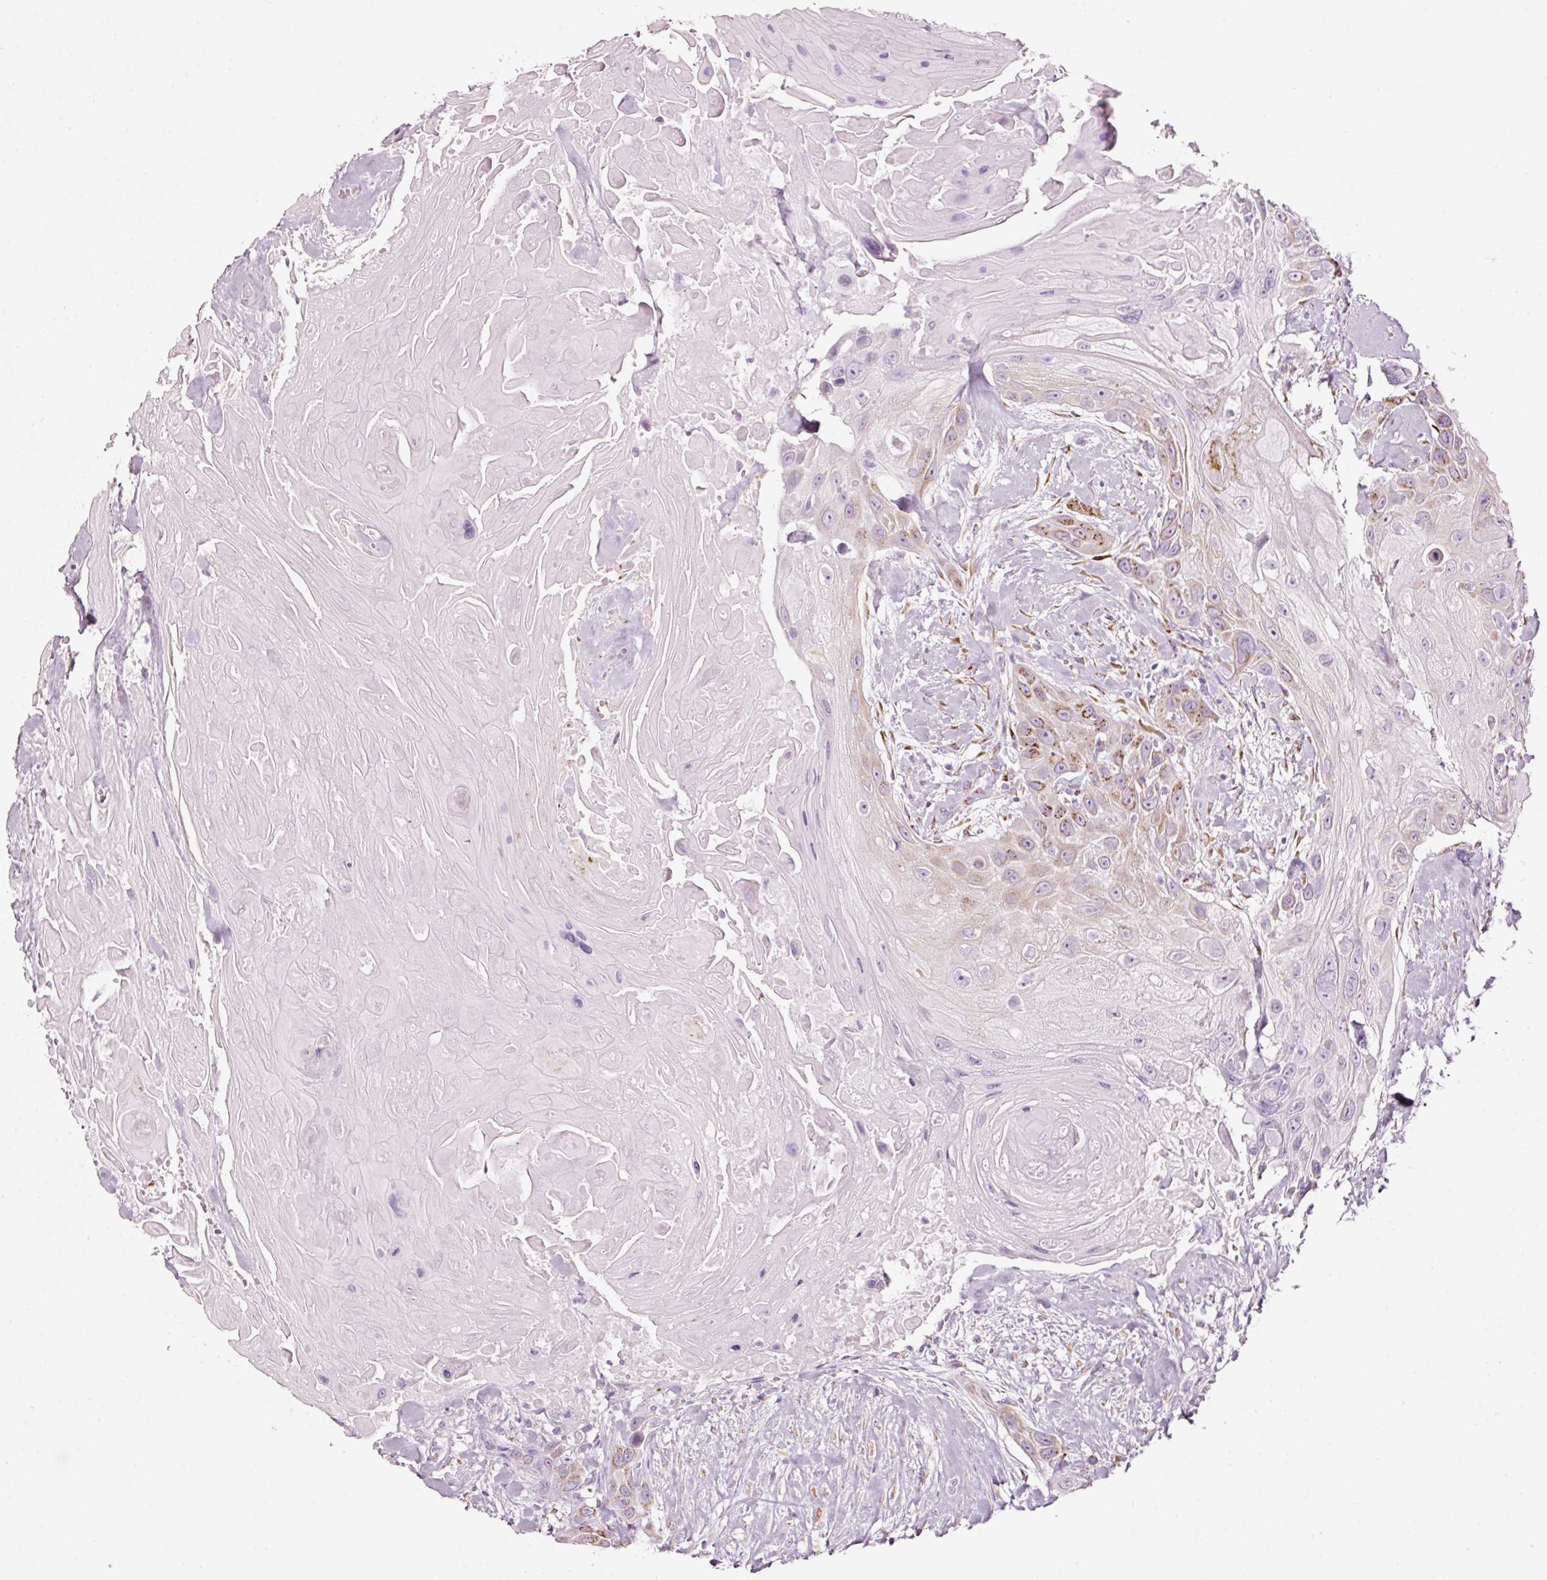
{"staining": {"intensity": "moderate", "quantity": "25%-75%", "location": "cytoplasmic/membranous"}, "tissue": "head and neck cancer", "cell_type": "Tumor cells", "image_type": "cancer", "snomed": [{"axis": "morphology", "description": "Squamous cell carcinoma, NOS"}, {"axis": "topography", "description": "Head-Neck"}], "caption": "Squamous cell carcinoma (head and neck) tissue exhibits moderate cytoplasmic/membranous staining in about 25%-75% of tumor cells, visualized by immunohistochemistry.", "gene": "SDF4", "patient": {"sex": "male", "age": 81}}